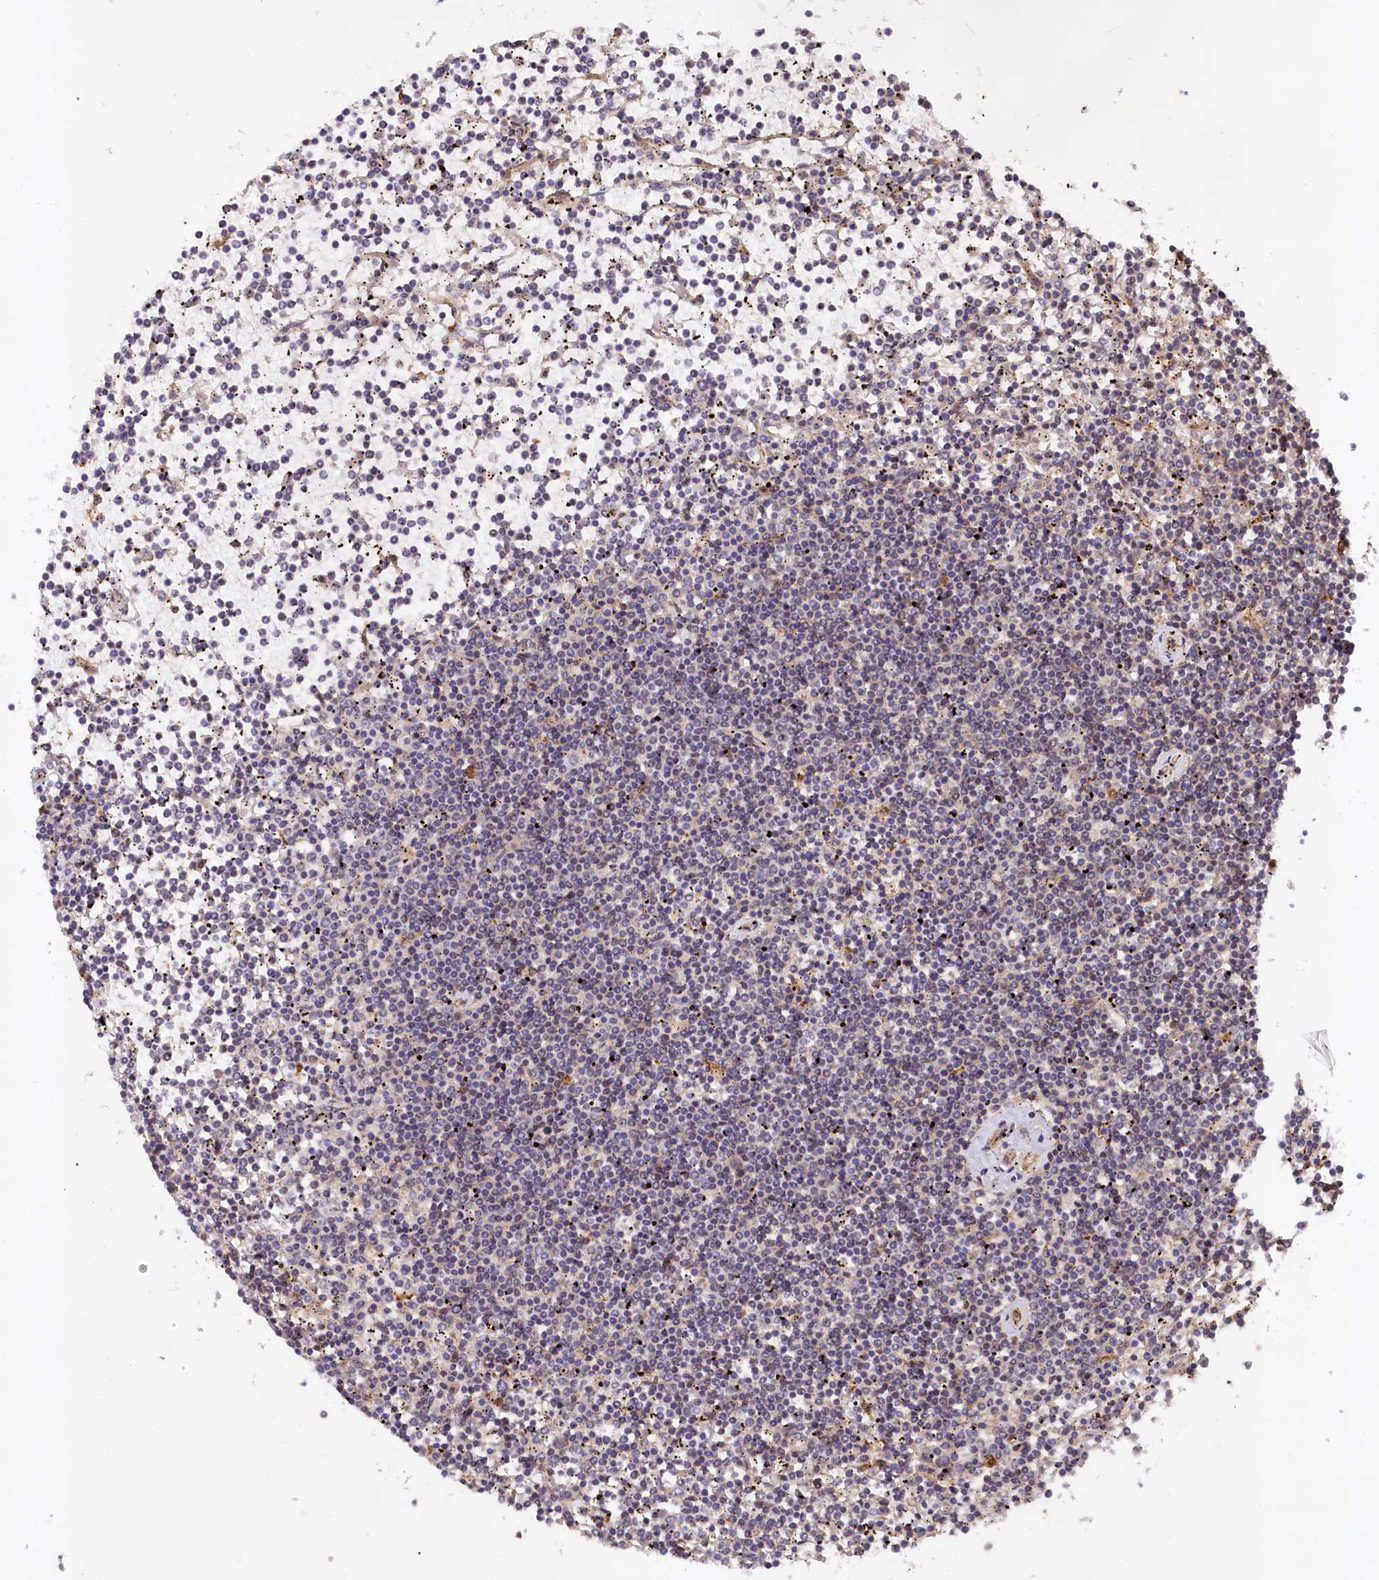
{"staining": {"intensity": "negative", "quantity": "none", "location": "none"}, "tissue": "lymphoma", "cell_type": "Tumor cells", "image_type": "cancer", "snomed": [{"axis": "morphology", "description": "Malignant lymphoma, non-Hodgkin's type, Low grade"}, {"axis": "topography", "description": "Spleen"}], "caption": "This is an immunohistochemistry (IHC) histopathology image of human low-grade malignant lymphoma, non-Hodgkin's type. There is no positivity in tumor cells.", "gene": "NEDD1", "patient": {"sex": "female", "age": 19}}